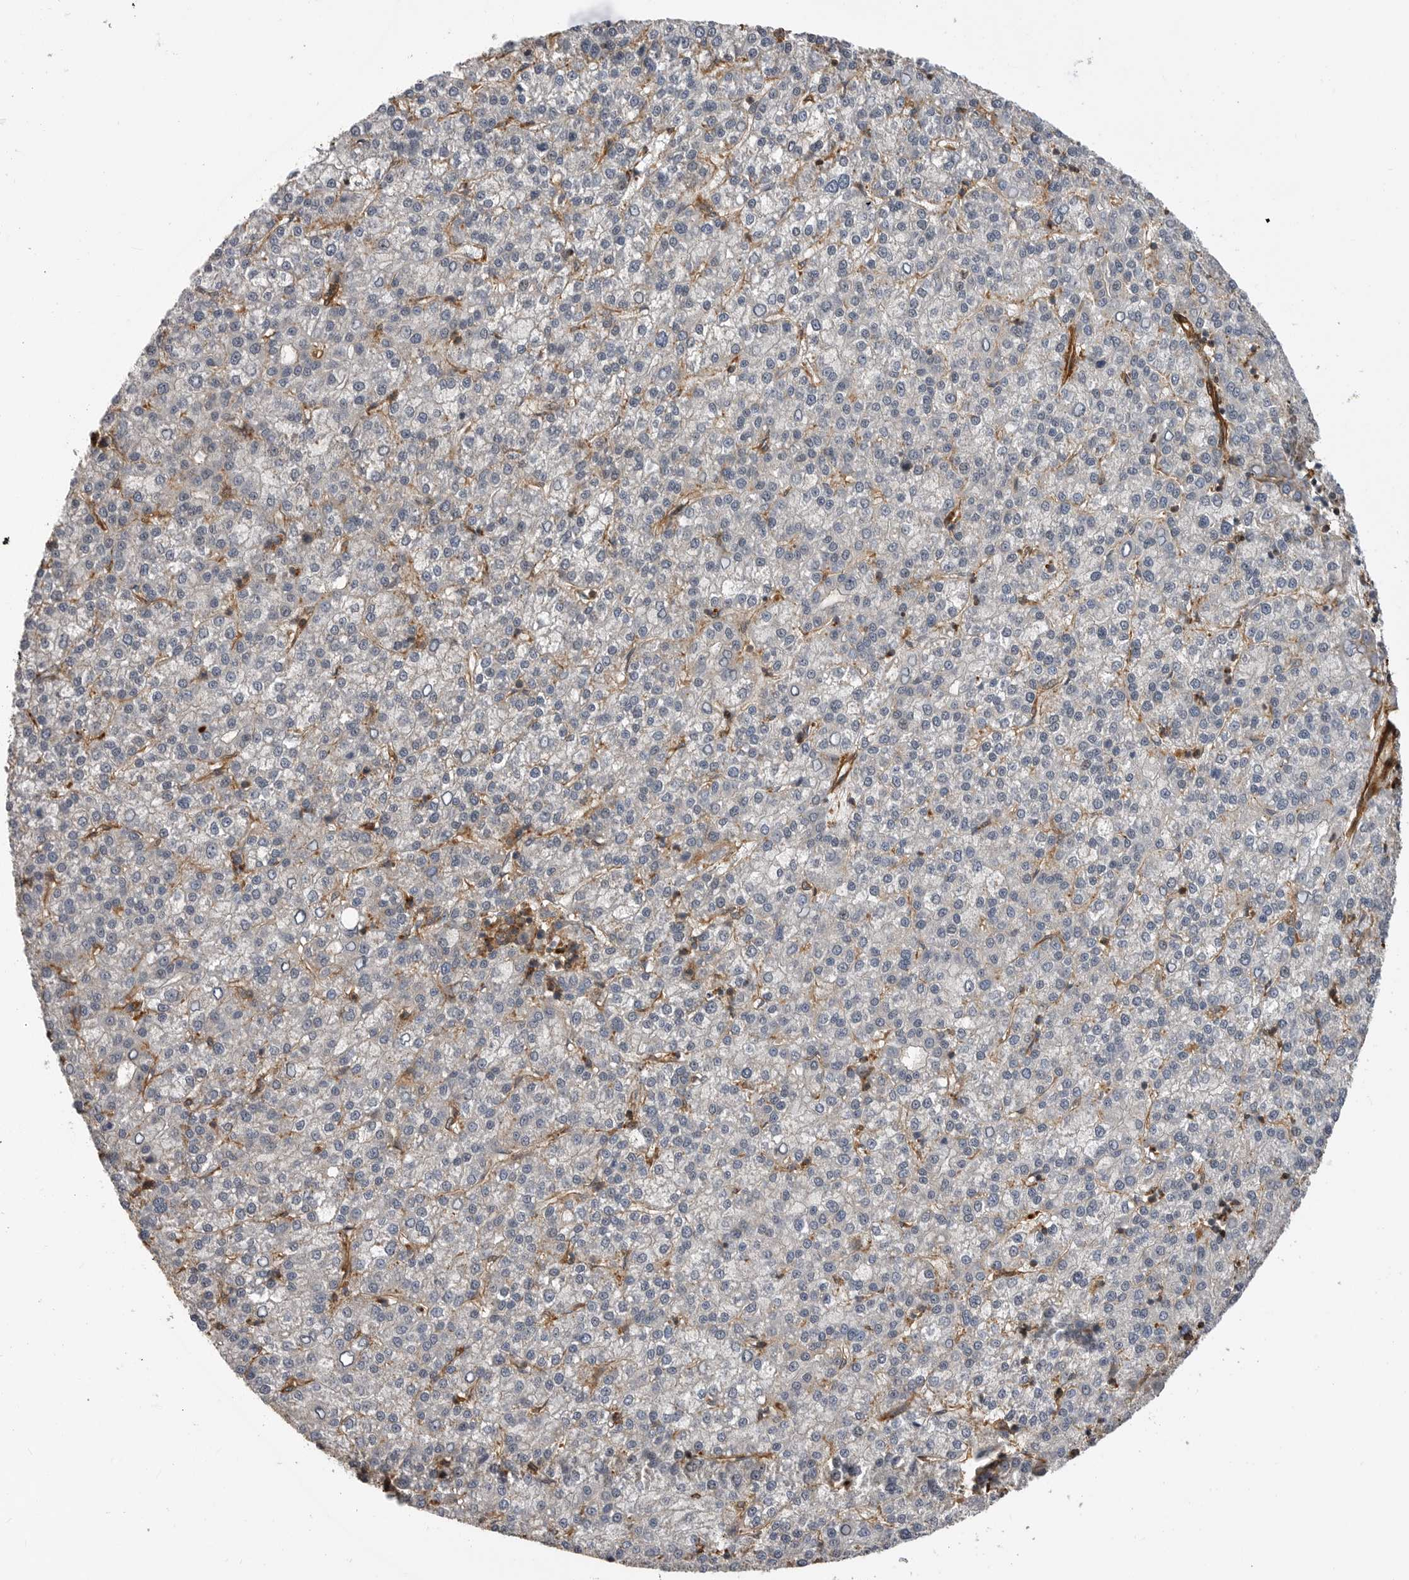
{"staining": {"intensity": "negative", "quantity": "none", "location": "none"}, "tissue": "liver cancer", "cell_type": "Tumor cells", "image_type": "cancer", "snomed": [{"axis": "morphology", "description": "Carcinoma, Hepatocellular, NOS"}, {"axis": "topography", "description": "Liver"}], "caption": "An immunohistochemistry histopathology image of hepatocellular carcinoma (liver) is shown. There is no staining in tumor cells of hepatocellular carcinoma (liver).", "gene": "TRIM56", "patient": {"sex": "female", "age": 58}}